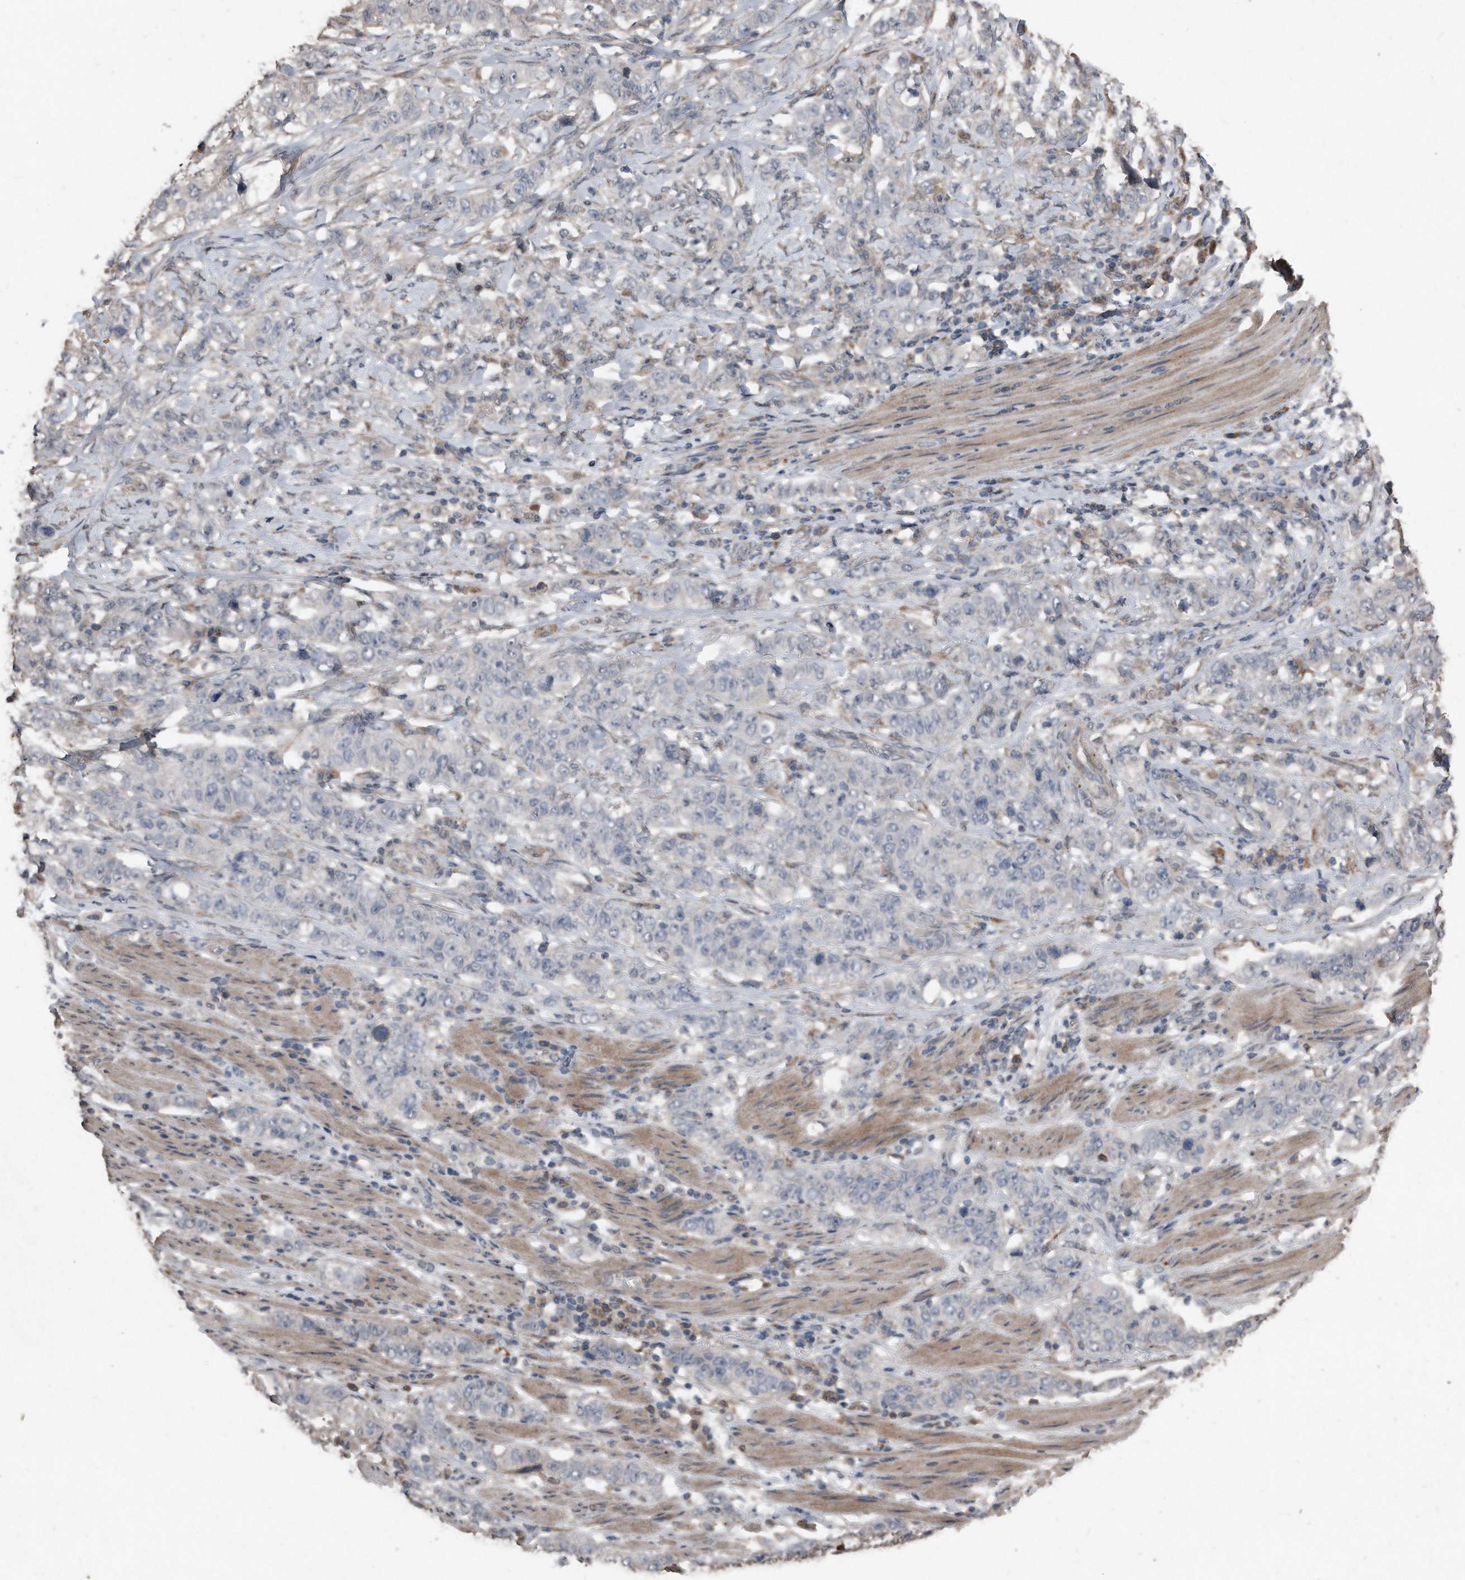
{"staining": {"intensity": "negative", "quantity": "none", "location": "none"}, "tissue": "stomach cancer", "cell_type": "Tumor cells", "image_type": "cancer", "snomed": [{"axis": "morphology", "description": "Adenocarcinoma, NOS"}, {"axis": "topography", "description": "Stomach"}], "caption": "An immunohistochemistry micrograph of adenocarcinoma (stomach) is shown. There is no staining in tumor cells of adenocarcinoma (stomach). (DAB immunohistochemistry (IHC) with hematoxylin counter stain).", "gene": "ANKRD10", "patient": {"sex": "male", "age": 48}}